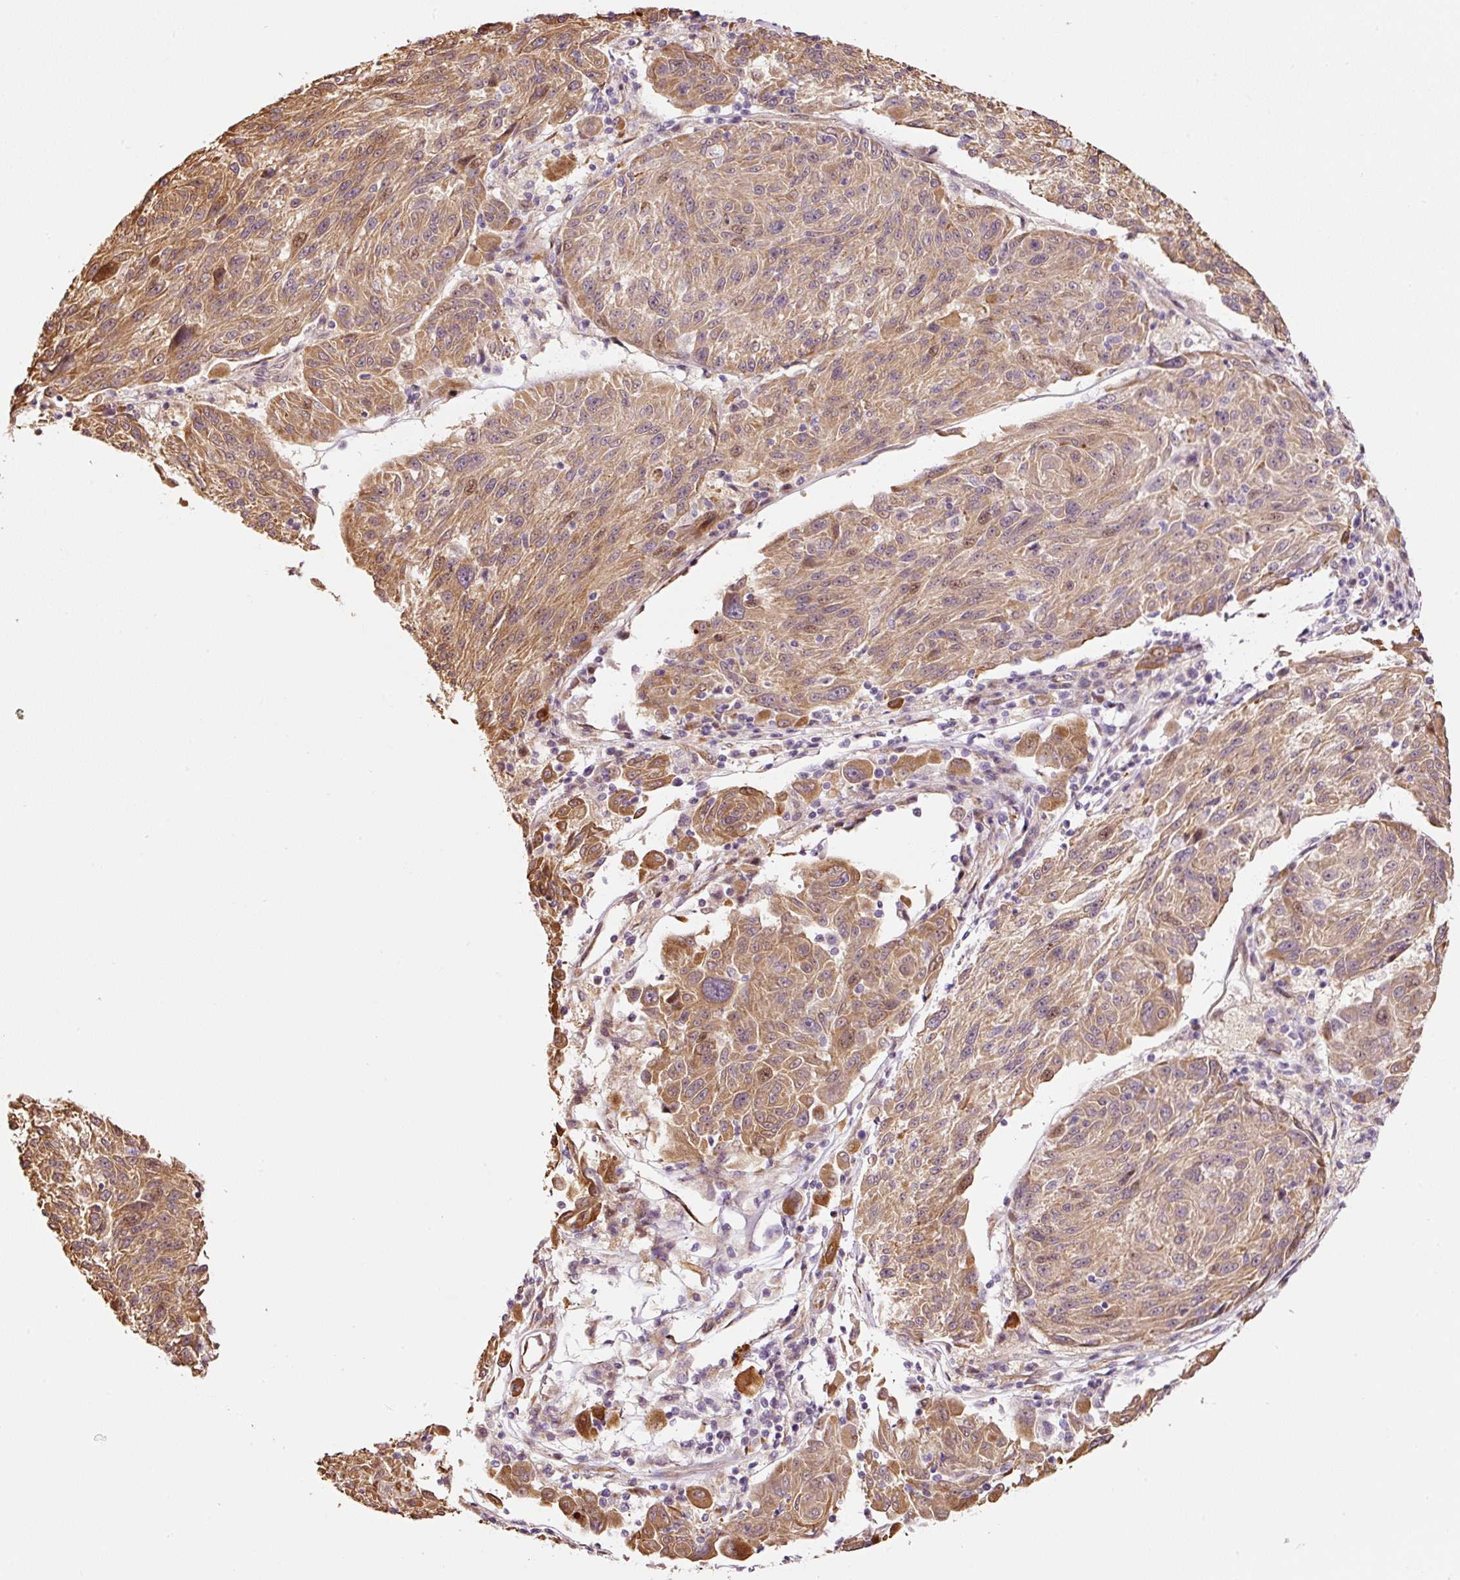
{"staining": {"intensity": "moderate", "quantity": ">75%", "location": "cytoplasmic/membranous"}, "tissue": "melanoma", "cell_type": "Tumor cells", "image_type": "cancer", "snomed": [{"axis": "morphology", "description": "Malignant melanoma, NOS"}, {"axis": "topography", "description": "Skin"}], "caption": "DAB immunohistochemical staining of melanoma reveals moderate cytoplasmic/membranous protein staining in approximately >75% of tumor cells.", "gene": "ETF1", "patient": {"sex": "male", "age": 53}}